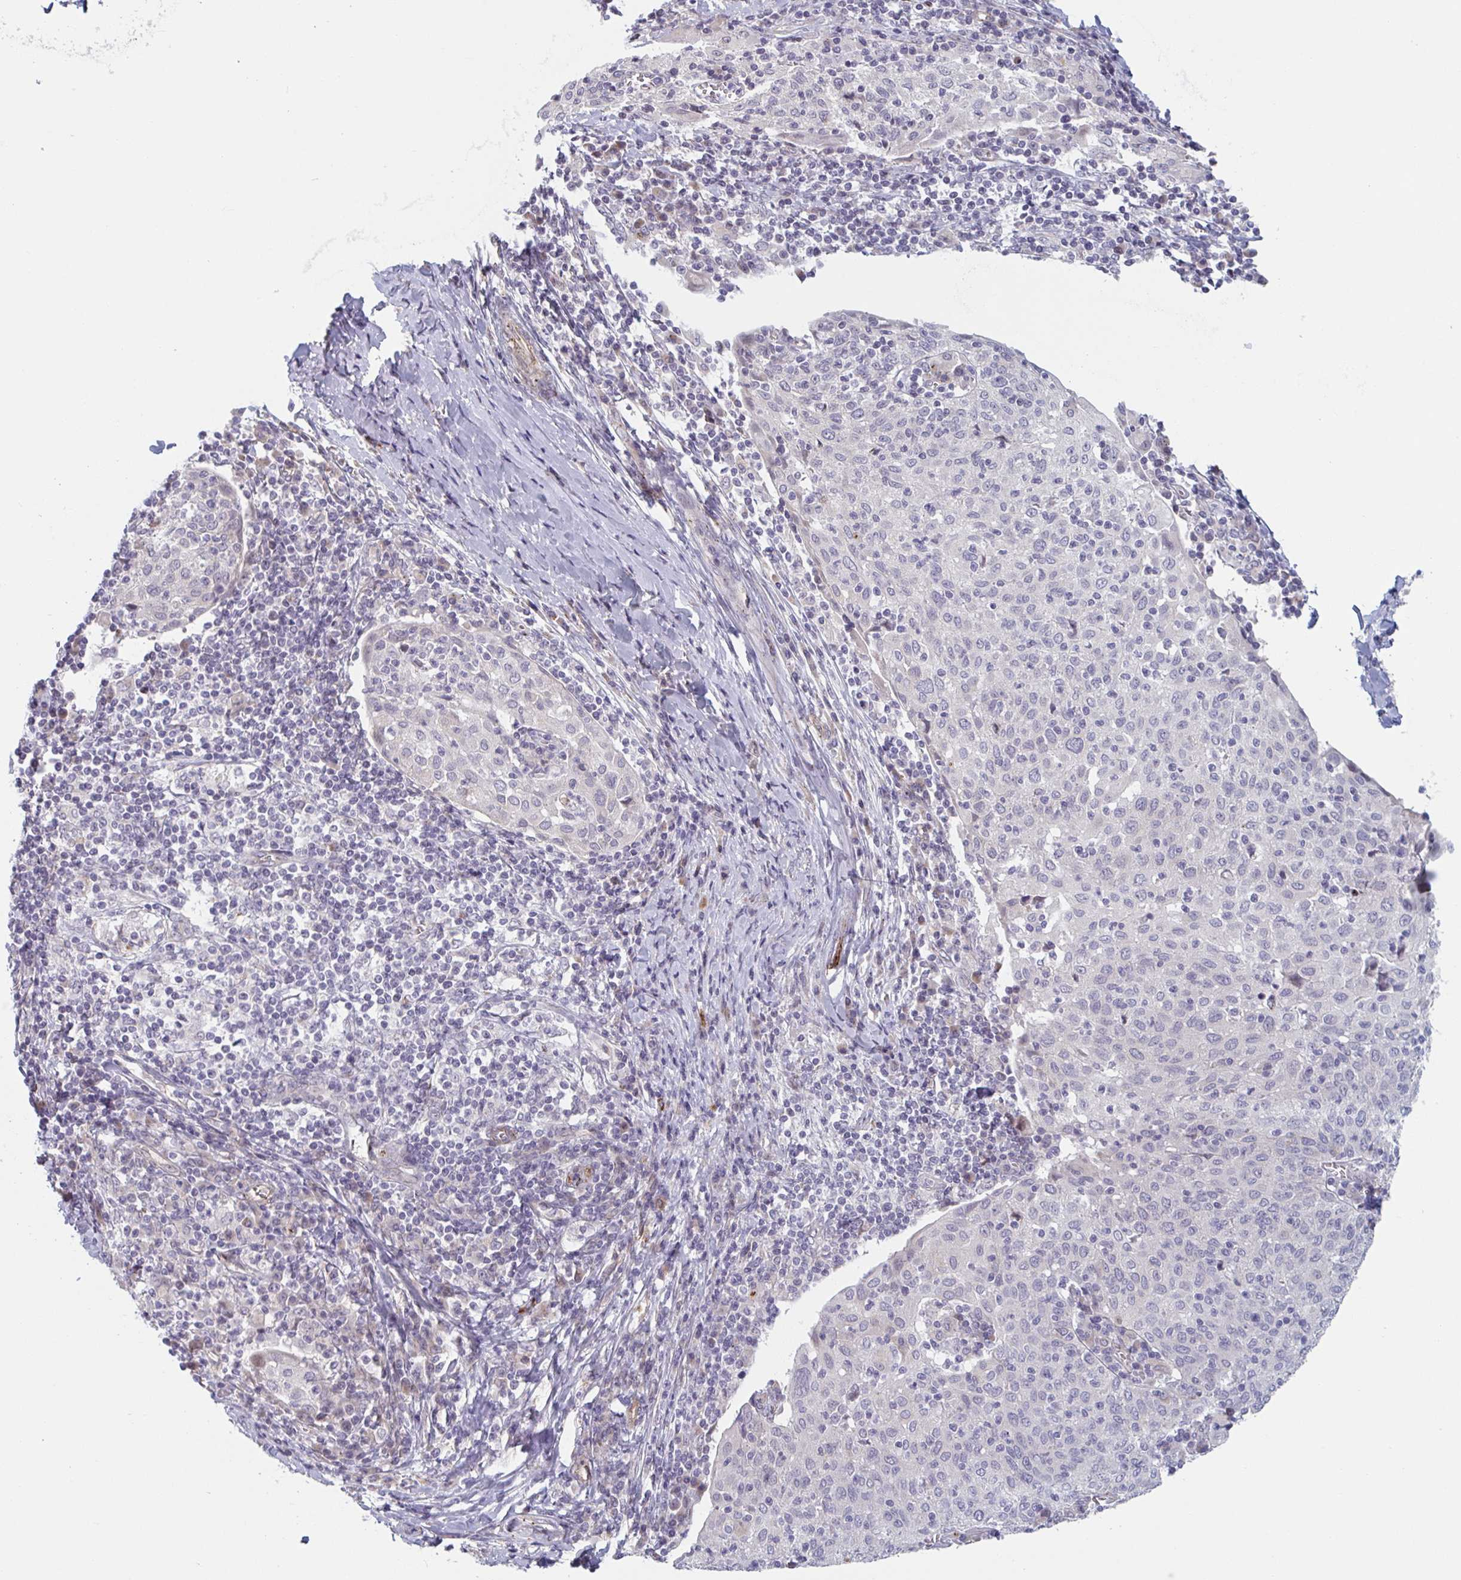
{"staining": {"intensity": "negative", "quantity": "none", "location": "none"}, "tissue": "cervical cancer", "cell_type": "Tumor cells", "image_type": "cancer", "snomed": [{"axis": "morphology", "description": "Squamous cell carcinoma, NOS"}, {"axis": "topography", "description": "Cervix"}], "caption": "Immunohistochemistry micrograph of cervical squamous cell carcinoma stained for a protein (brown), which demonstrates no positivity in tumor cells.", "gene": "TNFSF10", "patient": {"sex": "female", "age": 52}}